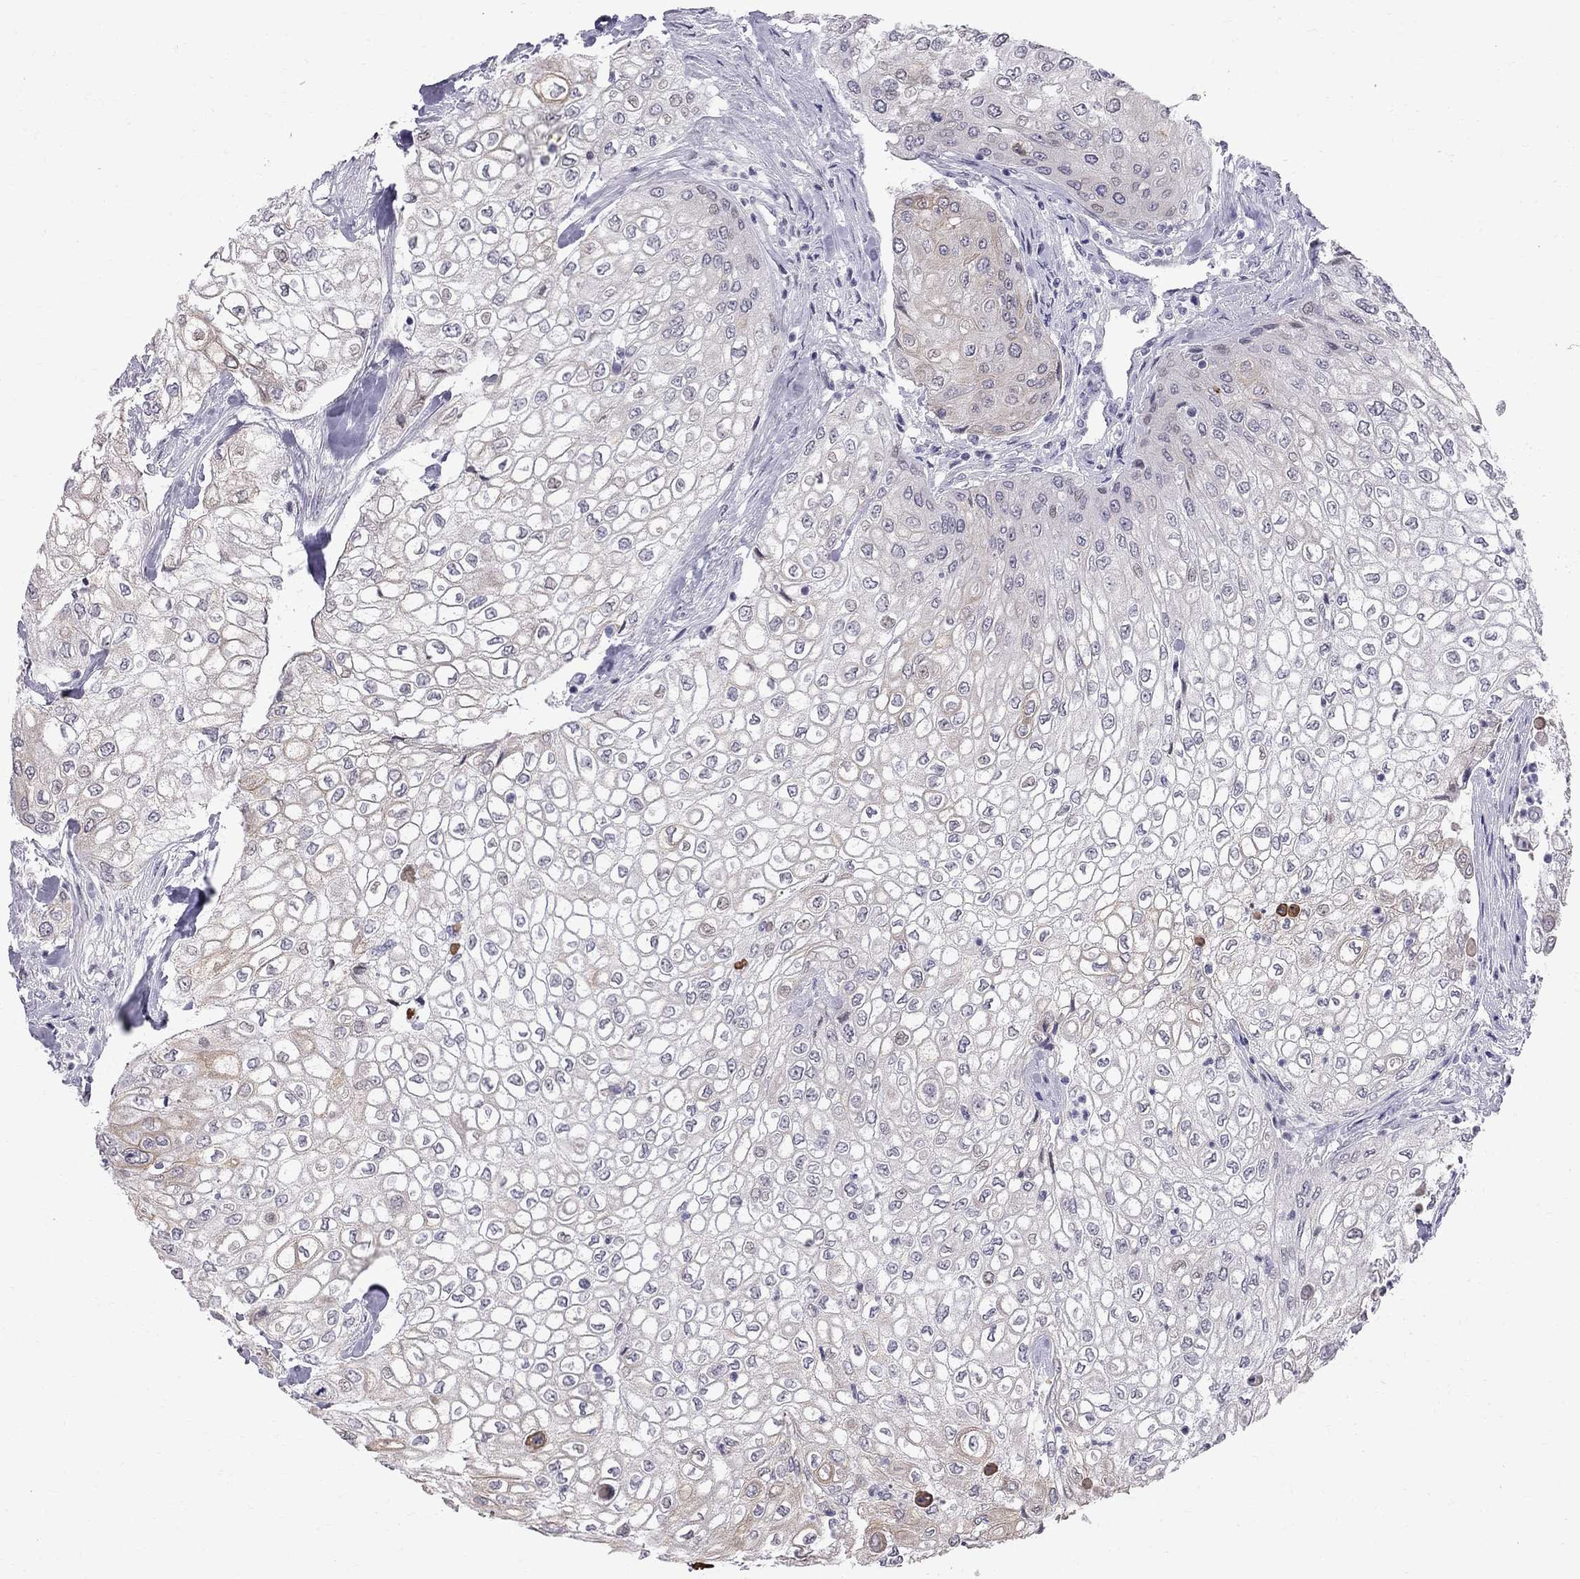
{"staining": {"intensity": "moderate", "quantity": "<25%", "location": "cytoplasmic/membranous"}, "tissue": "urothelial cancer", "cell_type": "Tumor cells", "image_type": "cancer", "snomed": [{"axis": "morphology", "description": "Urothelial carcinoma, High grade"}, {"axis": "topography", "description": "Urinary bladder"}], "caption": "Immunohistochemistry image of neoplastic tissue: human urothelial cancer stained using immunohistochemistry (IHC) shows low levels of moderate protein expression localized specifically in the cytoplasmic/membranous of tumor cells, appearing as a cytoplasmic/membranous brown color.", "gene": "MUC15", "patient": {"sex": "male", "age": 62}}